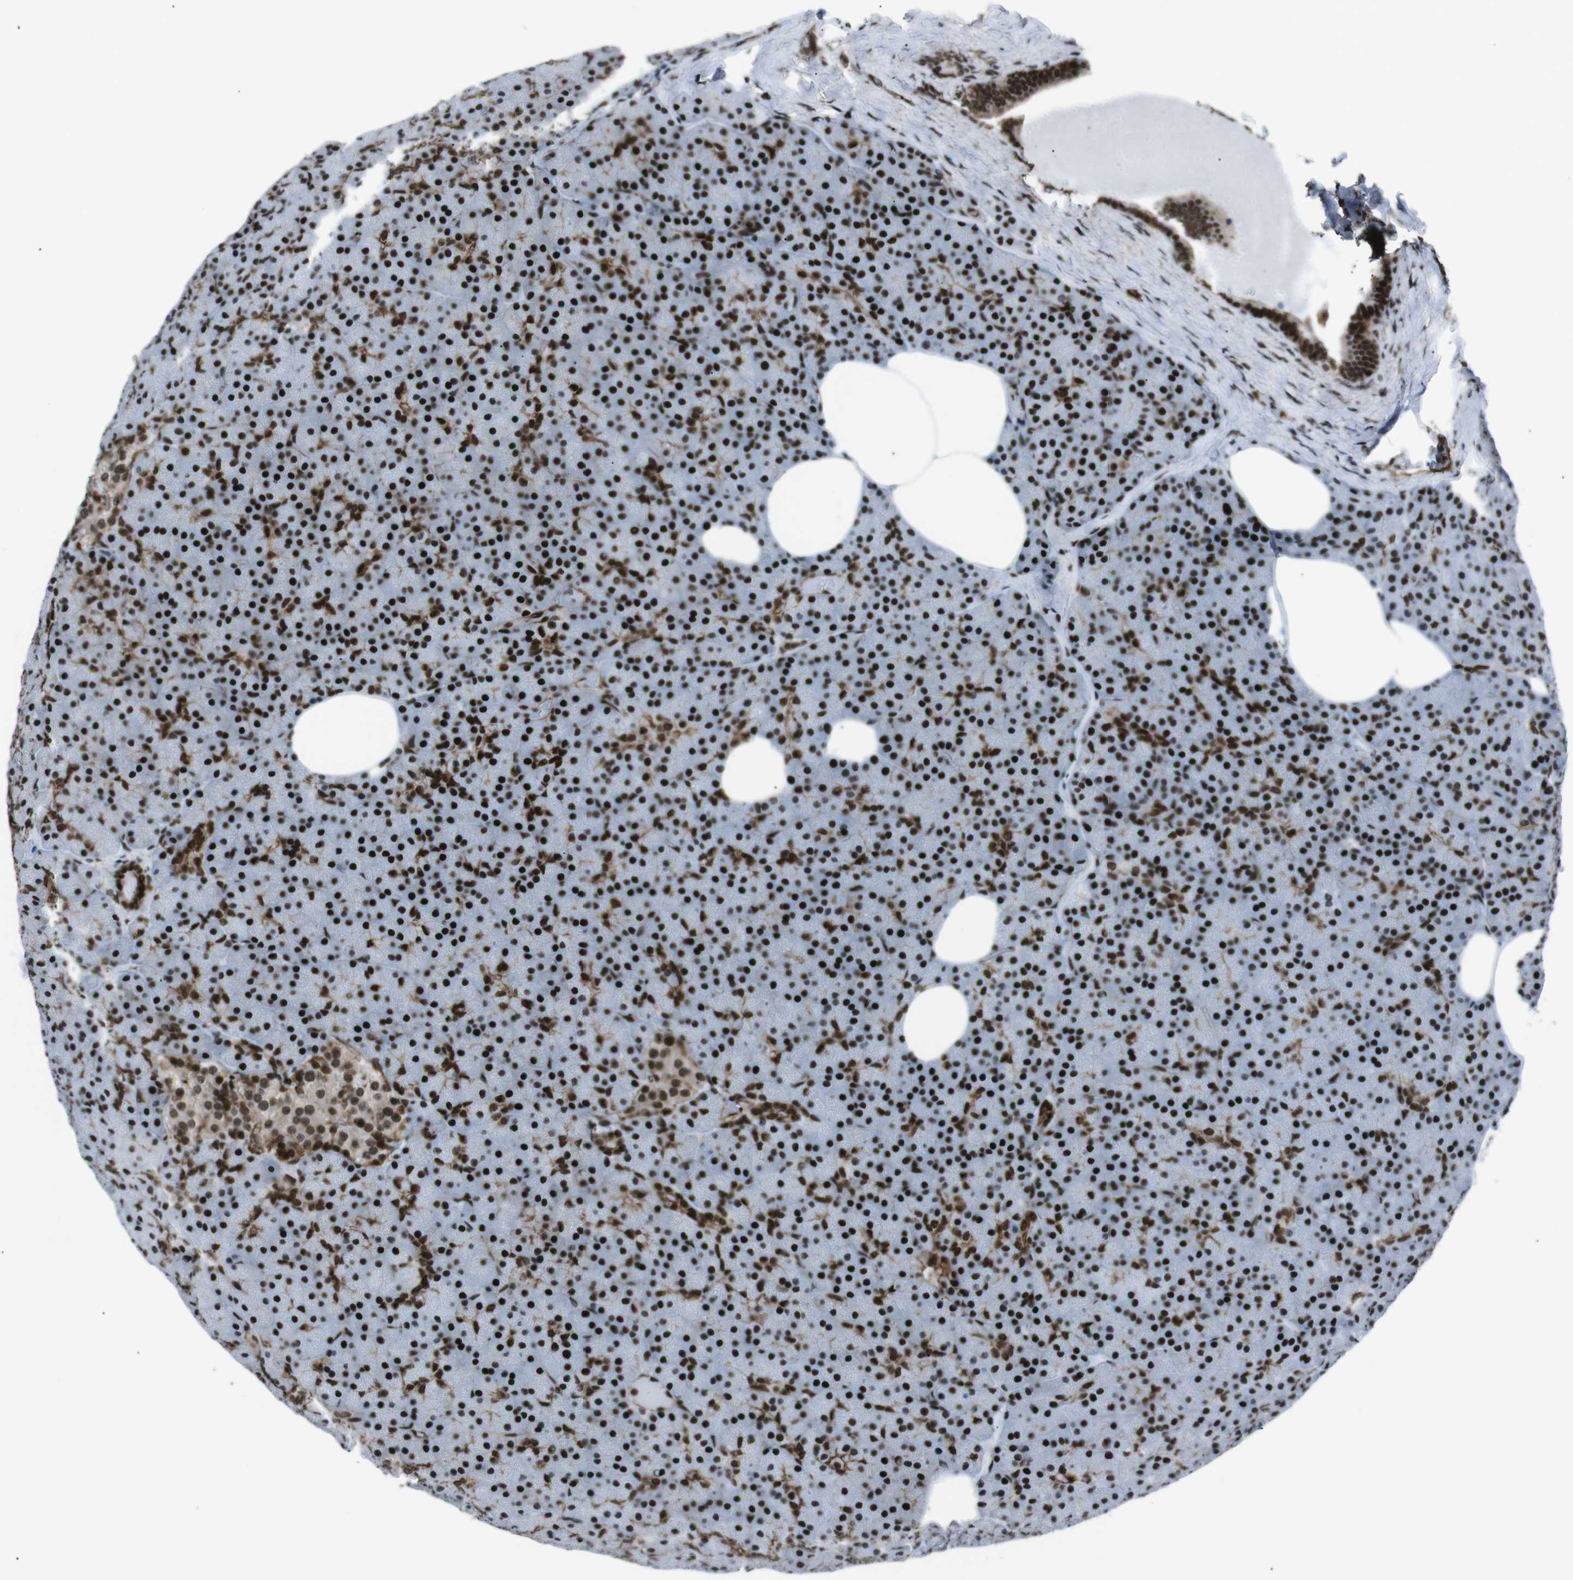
{"staining": {"intensity": "strong", "quantity": ">75%", "location": "cytoplasmic/membranous,nuclear"}, "tissue": "pancreas", "cell_type": "Exocrine glandular cells", "image_type": "normal", "snomed": [{"axis": "morphology", "description": "Normal tissue, NOS"}, {"axis": "topography", "description": "Pancreas"}], "caption": "This image demonstrates immunohistochemistry (IHC) staining of unremarkable pancreas, with high strong cytoplasmic/membranous,nuclear positivity in about >75% of exocrine glandular cells.", "gene": "HNRNPU", "patient": {"sex": "female", "age": 35}}